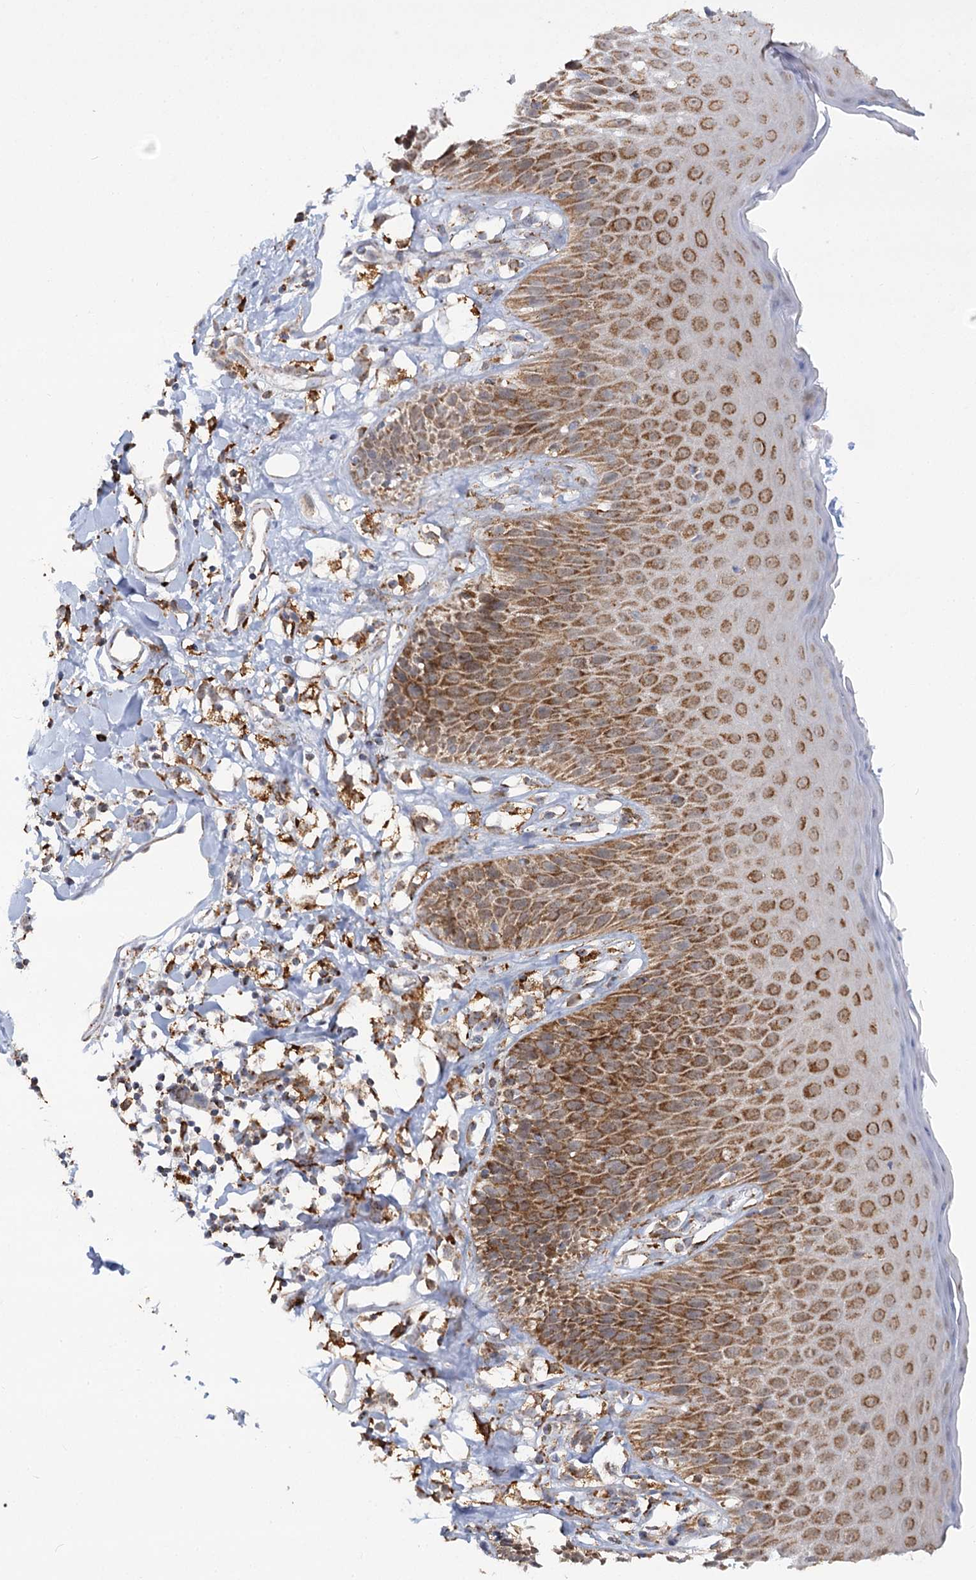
{"staining": {"intensity": "strong", "quantity": ">75%", "location": "cytoplasmic/membranous"}, "tissue": "skin", "cell_type": "Epidermal cells", "image_type": "normal", "snomed": [{"axis": "morphology", "description": "Normal tissue, NOS"}, {"axis": "topography", "description": "Vulva"}], "caption": "The immunohistochemical stain shows strong cytoplasmic/membranous positivity in epidermal cells of benign skin. (Stains: DAB (3,3'-diaminobenzidine) in brown, nuclei in blue, Microscopy: brightfield microscopy at high magnification).", "gene": "TAS1R1", "patient": {"sex": "female", "age": 68}}